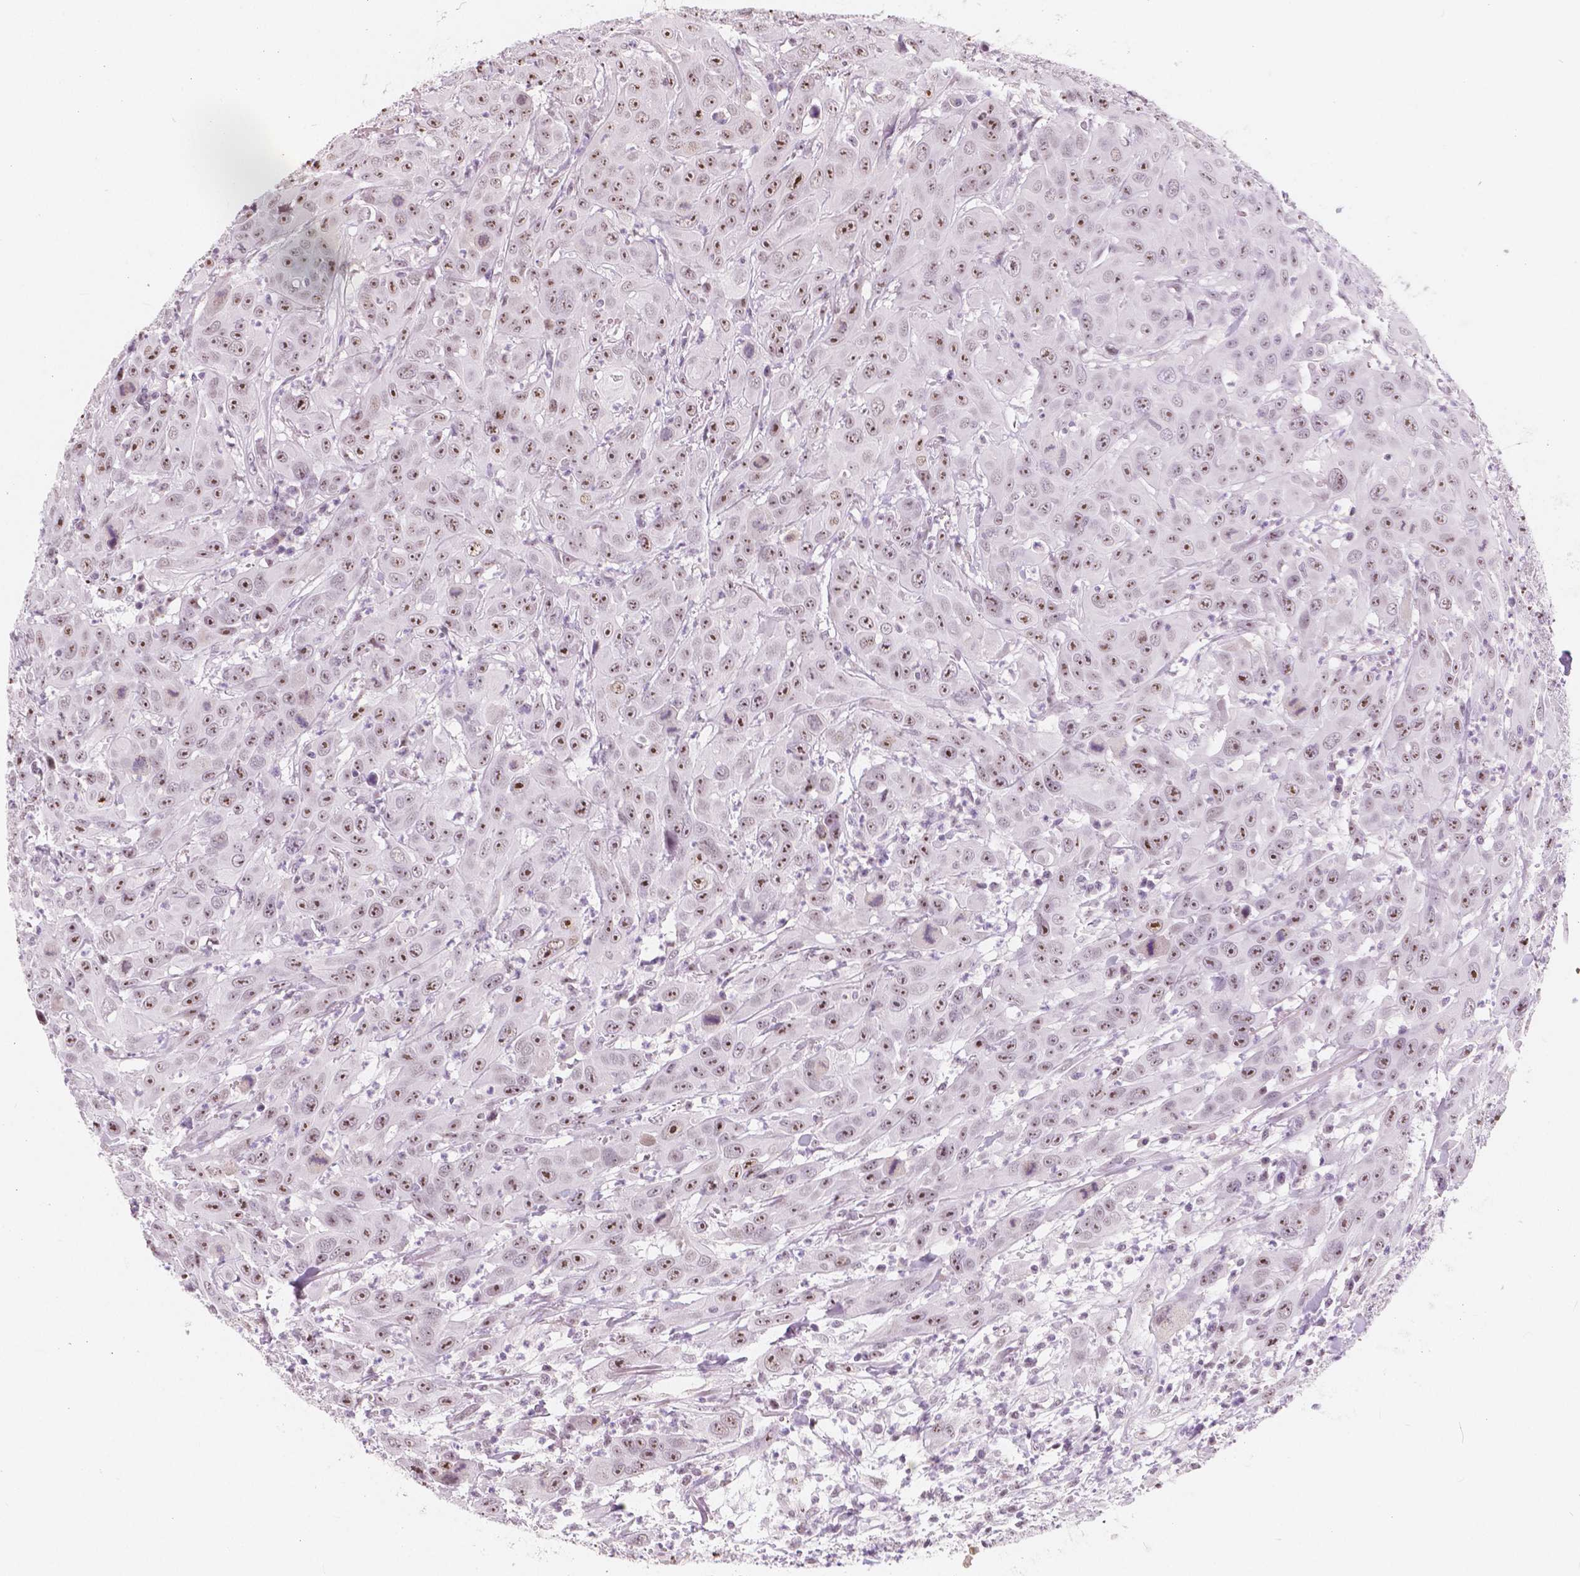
{"staining": {"intensity": "moderate", "quantity": ">75%", "location": "nuclear"}, "tissue": "head and neck cancer", "cell_type": "Tumor cells", "image_type": "cancer", "snomed": [{"axis": "morphology", "description": "Squamous cell carcinoma, NOS"}, {"axis": "topography", "description": "Skin"}, {"axis": "topography", "description": "Head-Neck"}], "caption": "Protein expression by immunohistochemistry (IHC) reveals moderate nuclear expression in approximately >75% of tumor cells in head and neck cancer (squamous cell carcinoma). The protein of interest is shown in brown color, while the nuclei are stained blue.", "gene": "NOLC1", "patient": {"sex": "male", "age": 80}}